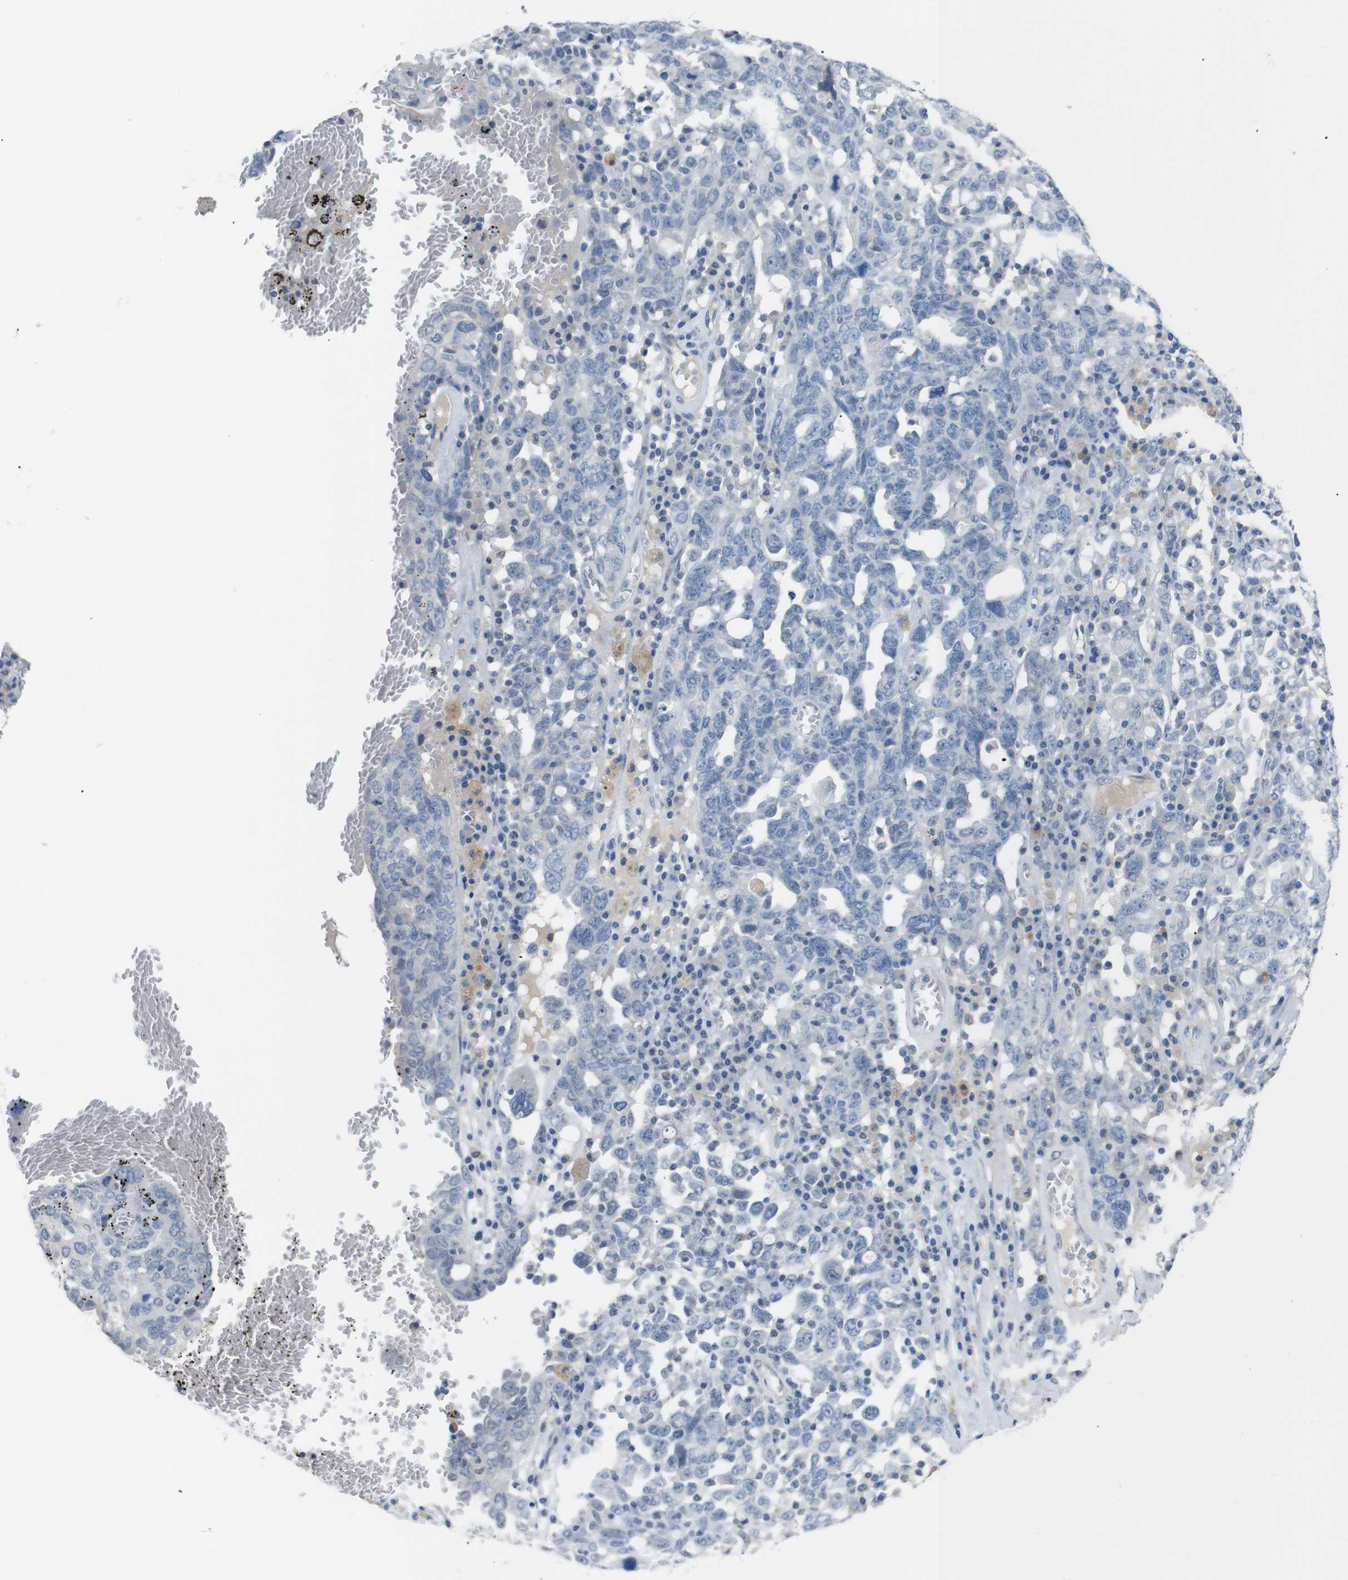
{"staining": {"intensity": "negative", "quantity": "none", "location": "none"}, "tissue": "ovarian cancer", "cell_type": "Tumor cells", "image_type": "cancer", "snomed": [{"axis": "morphology", "description": "Carcinoma, endometroid"}, {"axis": "topography", "description": "Ovary"}], "caption": "This image is of endometroid carcinoma (ovarian) stained with immunohistochemistry (IHC) to label a protein in brown with the nuclei are counter-stained blue. There is no positivity in tumor cells.", "gene": "CHRM5", "patient": {"sex": "female", "age": 62}}